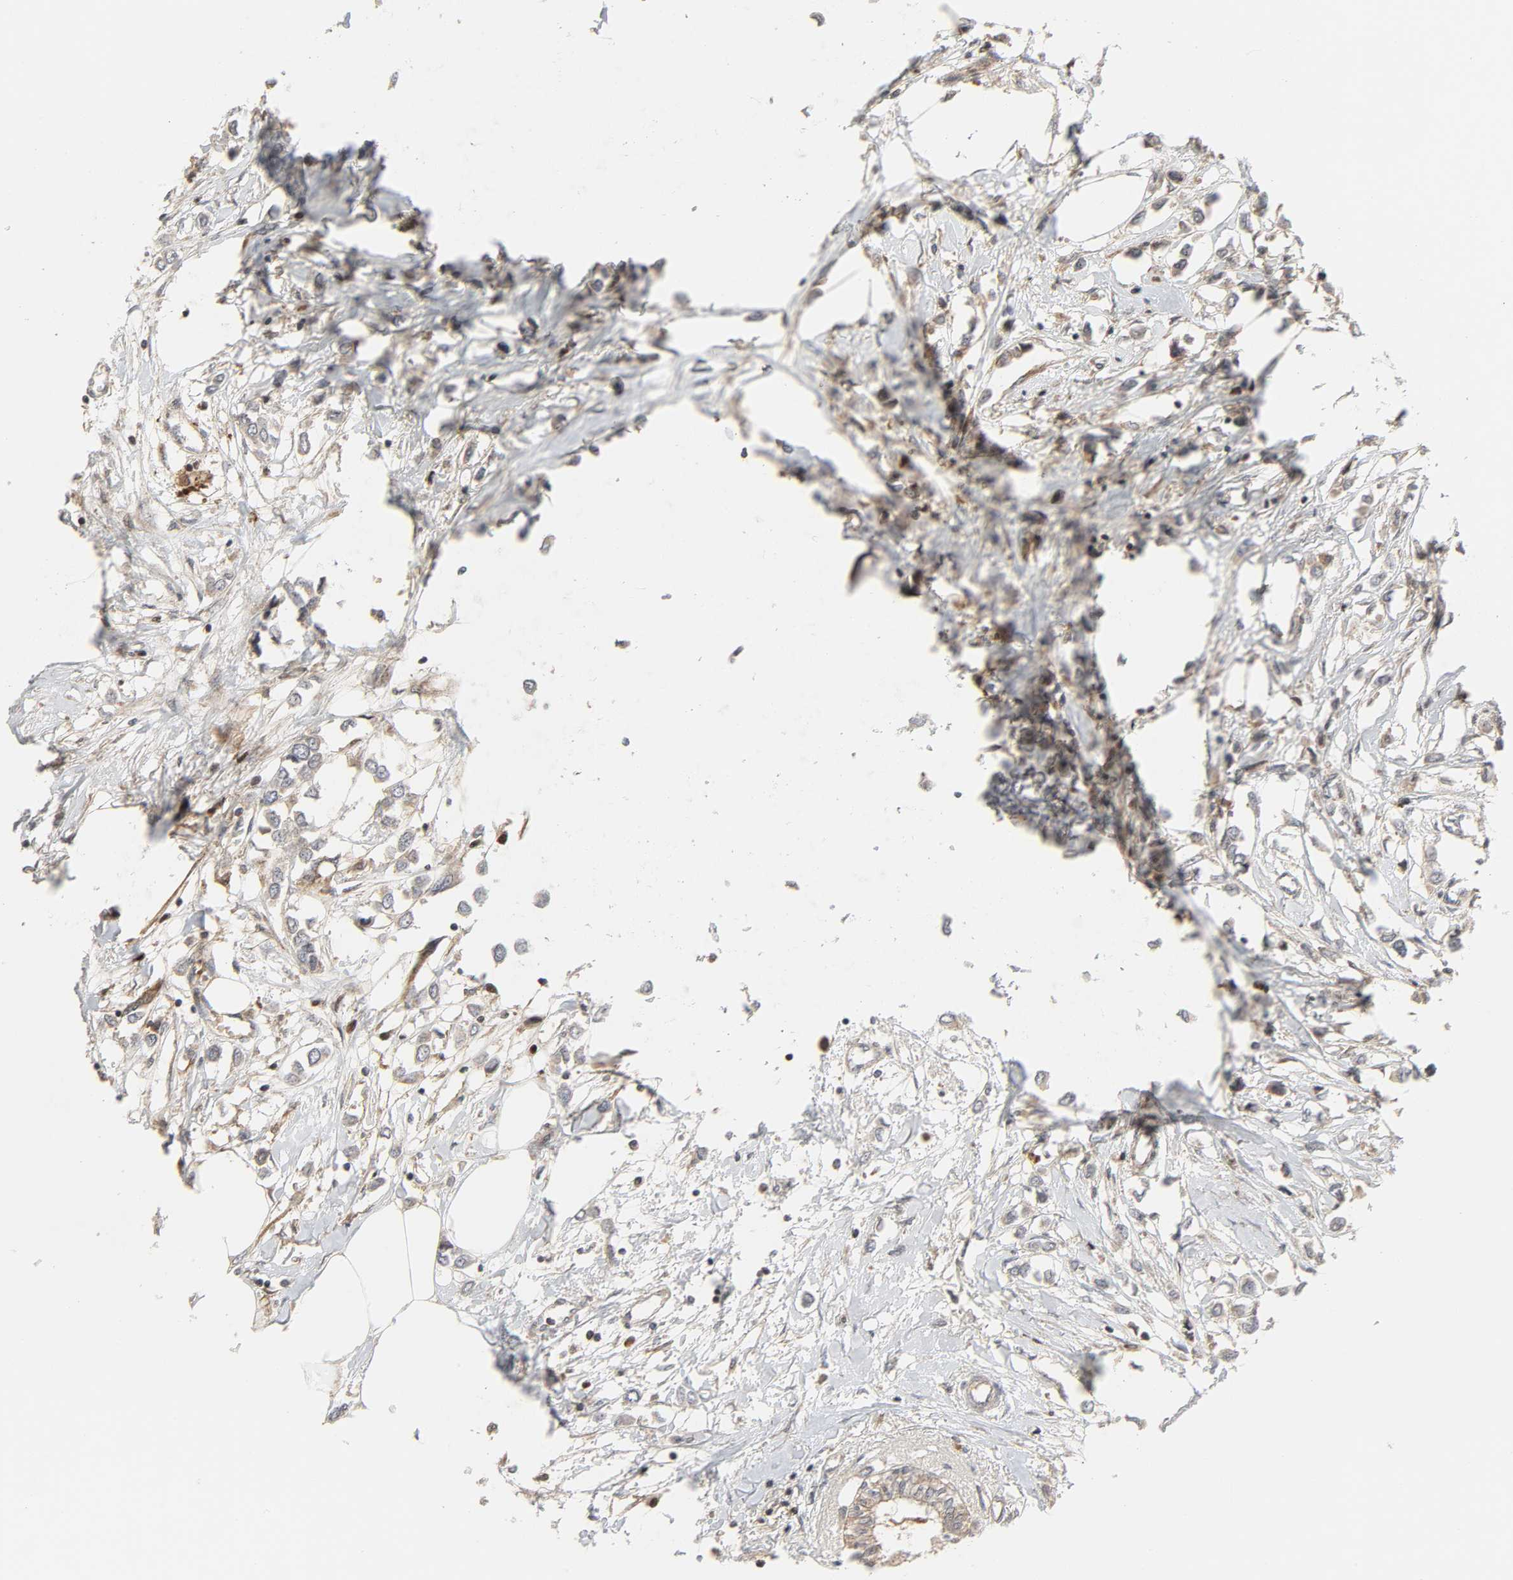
{"staining": {"intensity": "weak", "quantity": ">75%", "location": "cytoplasmic/membranous"}, "tissue": "breast cancer", "cell_type": "Tumor cells", "image_type": "cancer", "snomed": [{"axis": "morphology", "description": "Lobular carcinoma"}, {"axis": "topography", "description": "Breast"}], "caption": "Breast lobular carcinoma stained with IHC exhibits weak cytoplasmic/membranous expression in about >75% of tumor cells.", "gene": "CHUK", "patient": {"sex": "female", "age": 51}}